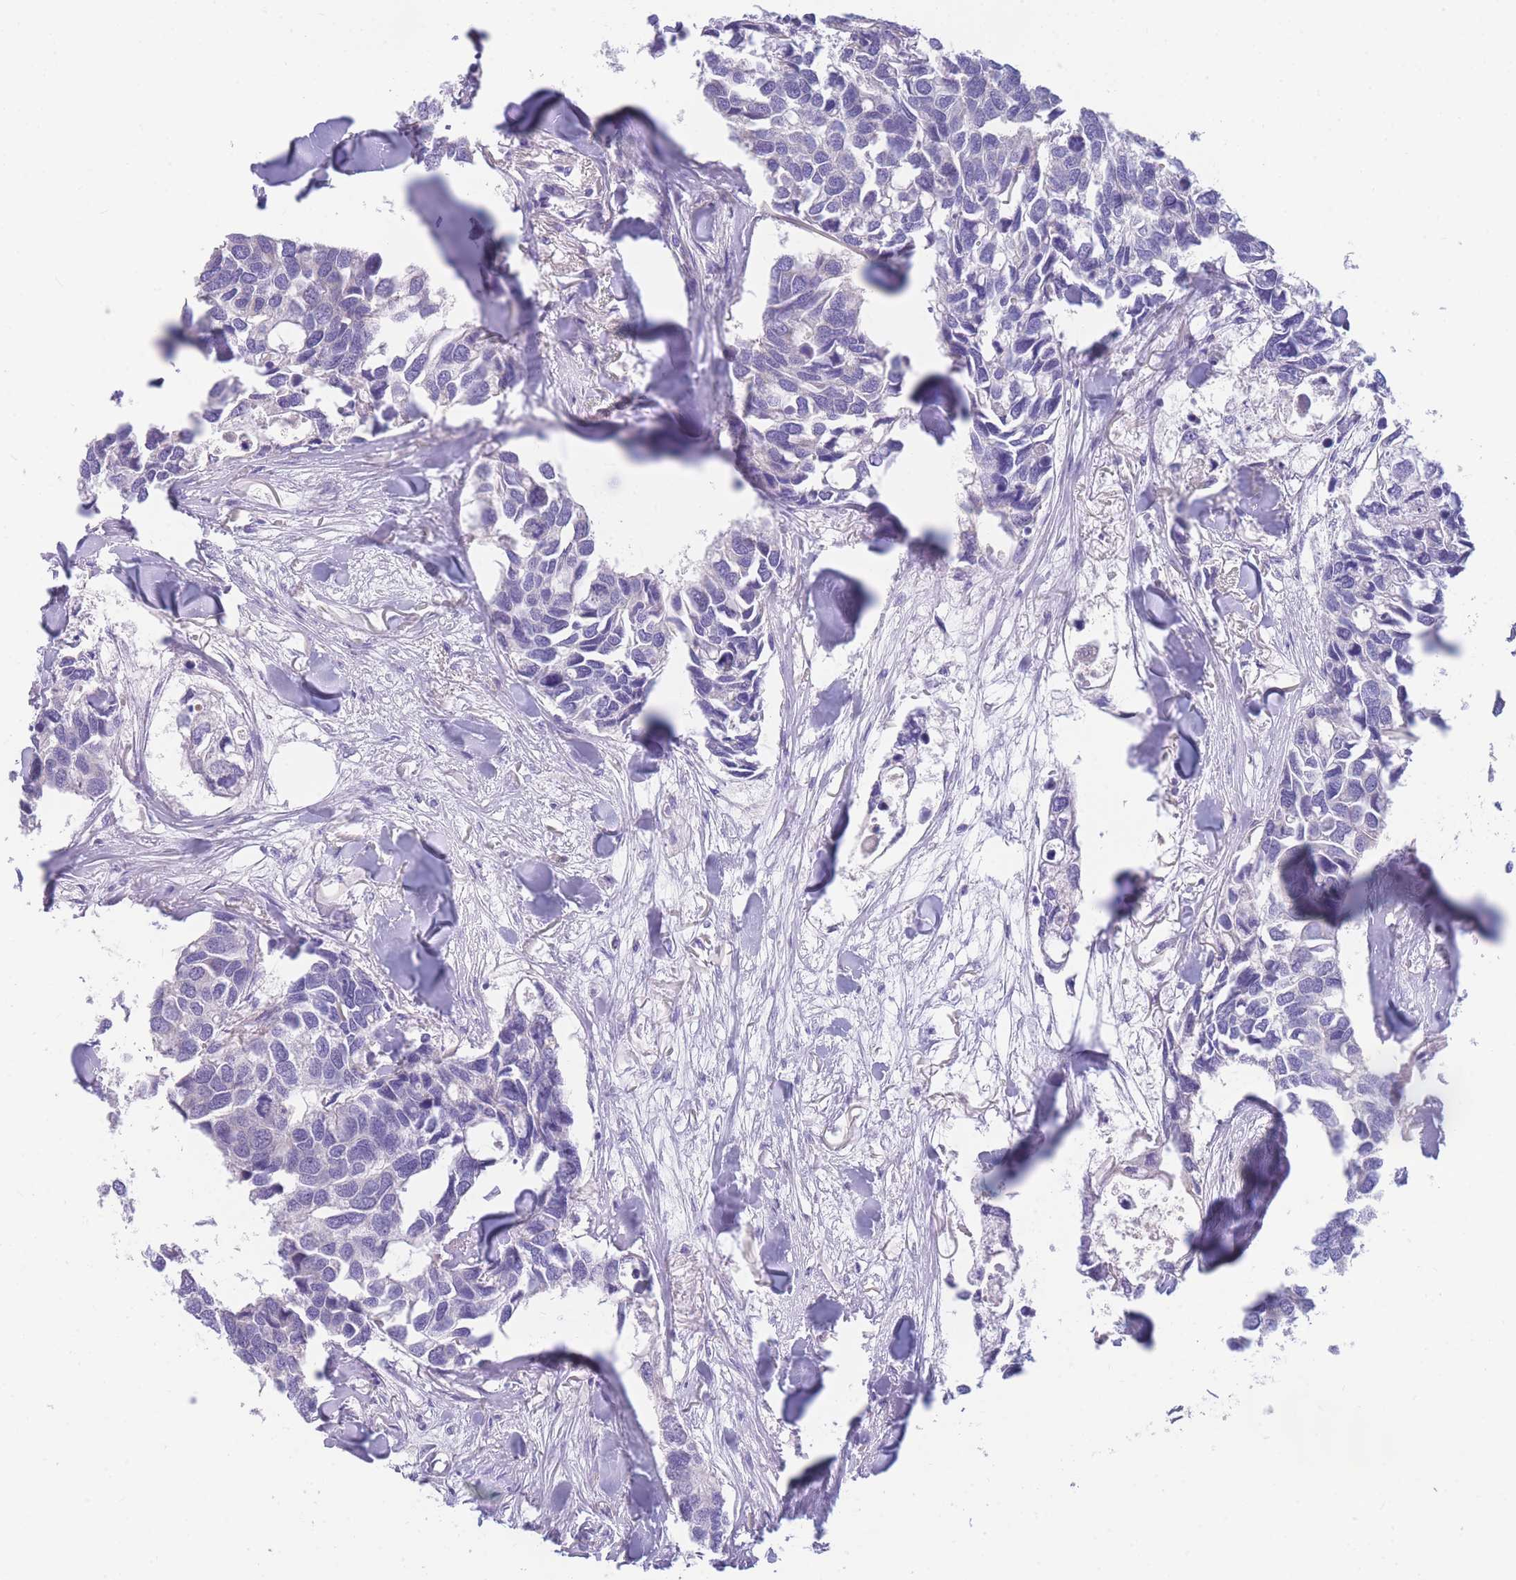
{"staining": {"intensity": "negative", "quantity": "none", "location": "none"}, "tissue": "breast cancer", "cell_type": "Tumor cells", "image_type": "cancer", "snomed": [{"axis": "morphology", "description": "Duct carcinoma"}, {"axis": "topography", "description": "Breast"}], "caption": "This is an IHC photomicrograph of infiltrating ductal carcinoma (breast). There is no expression in tumor cells.", "gene": "DHRS11", "patient": {"sex": "female", "age": 83}}